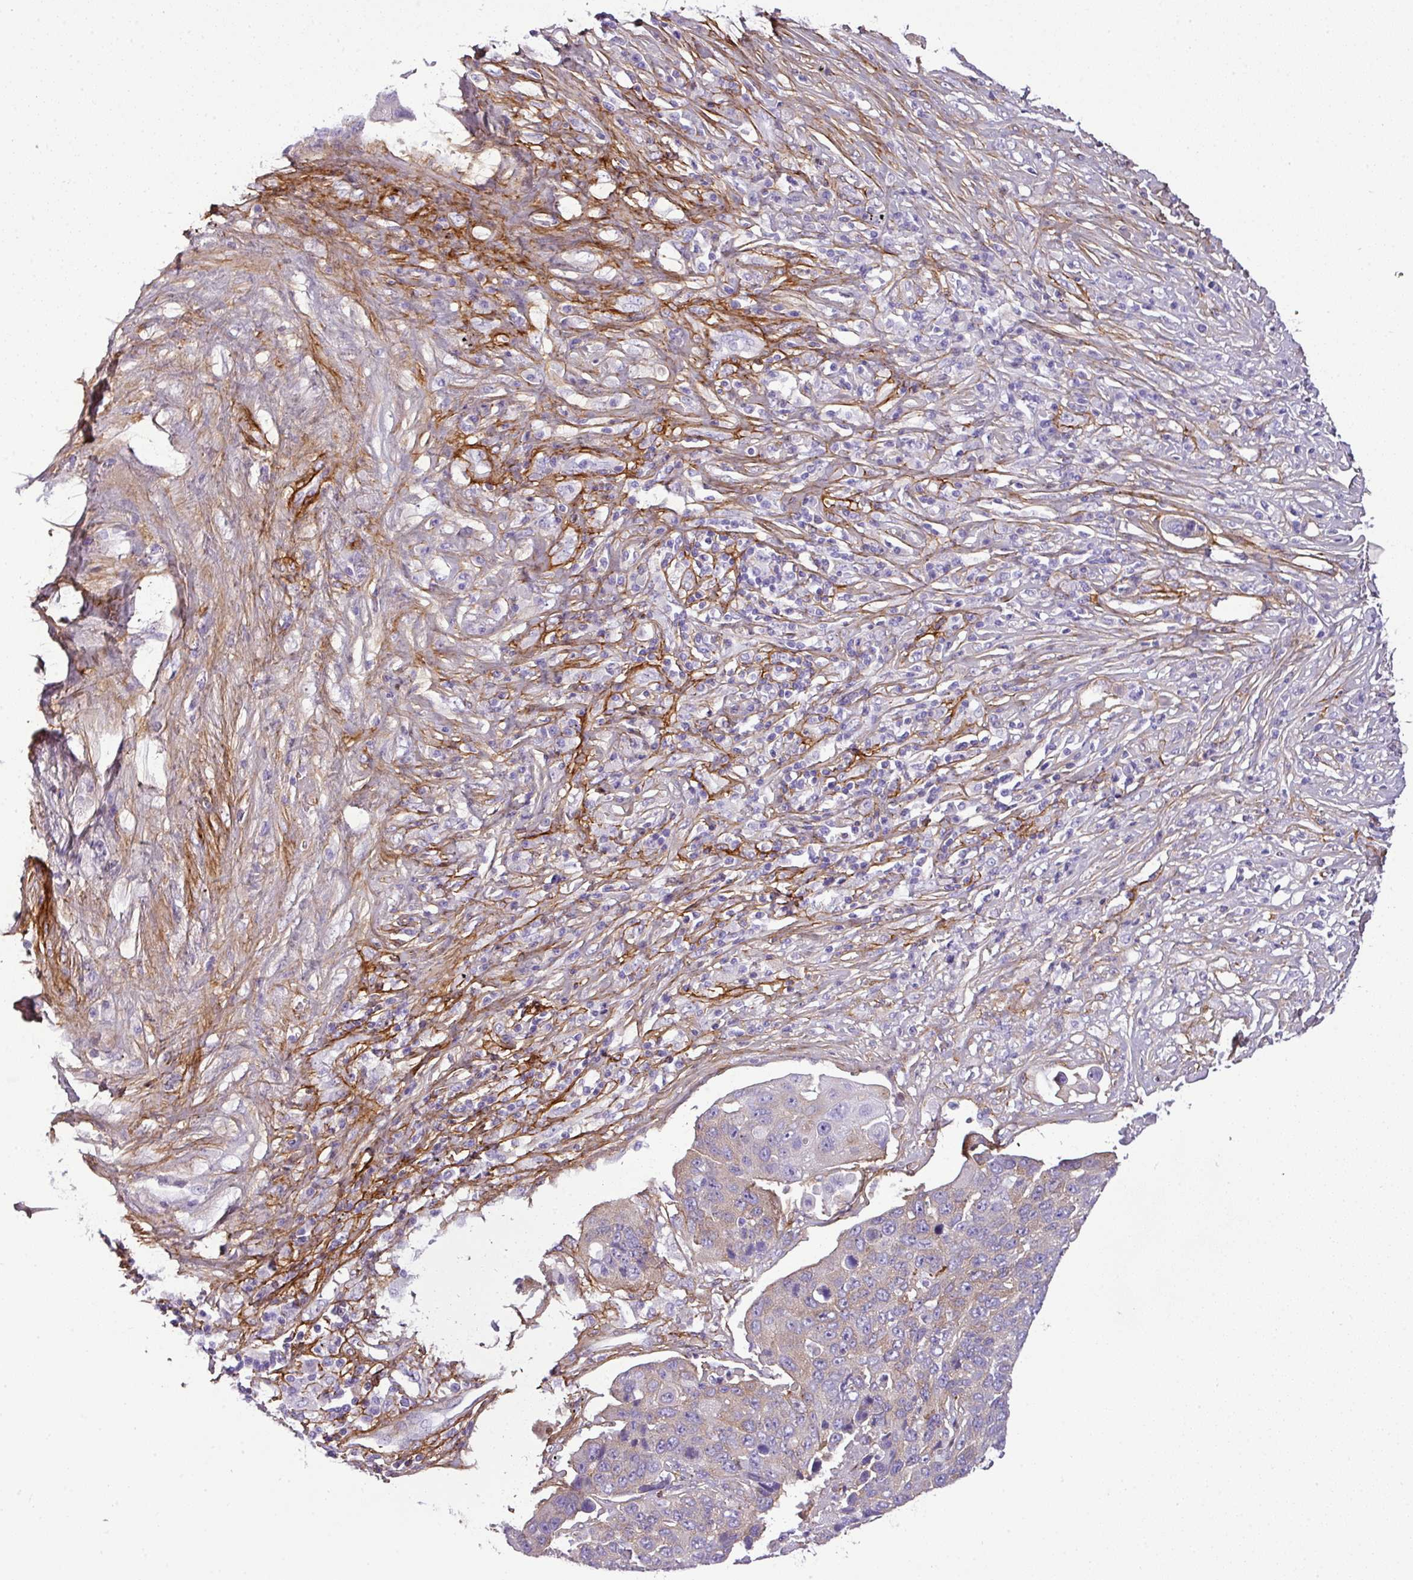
{"staining": {"intensity": "weak", "quantity": "25%-75%", "location": "cytoplasmic/membranous"}, "tissue": "lung cancer", "cell_type": "Tumor cells", "image_type": "cancer", "snomed": [{"axis": "morphology", "description": "Squamous cell carcinoma, NOS"}, {"axis": "topography", "description": "Lung"}], "caption": "Lung cancer tissue demonstrates weak cytoplasmic/membranous positivity in about 25%-75% of tumor cells, visualized by immunohistochemistry.", "gene": "PARD6G", "patient": {"sex": "male", "age": 66}}